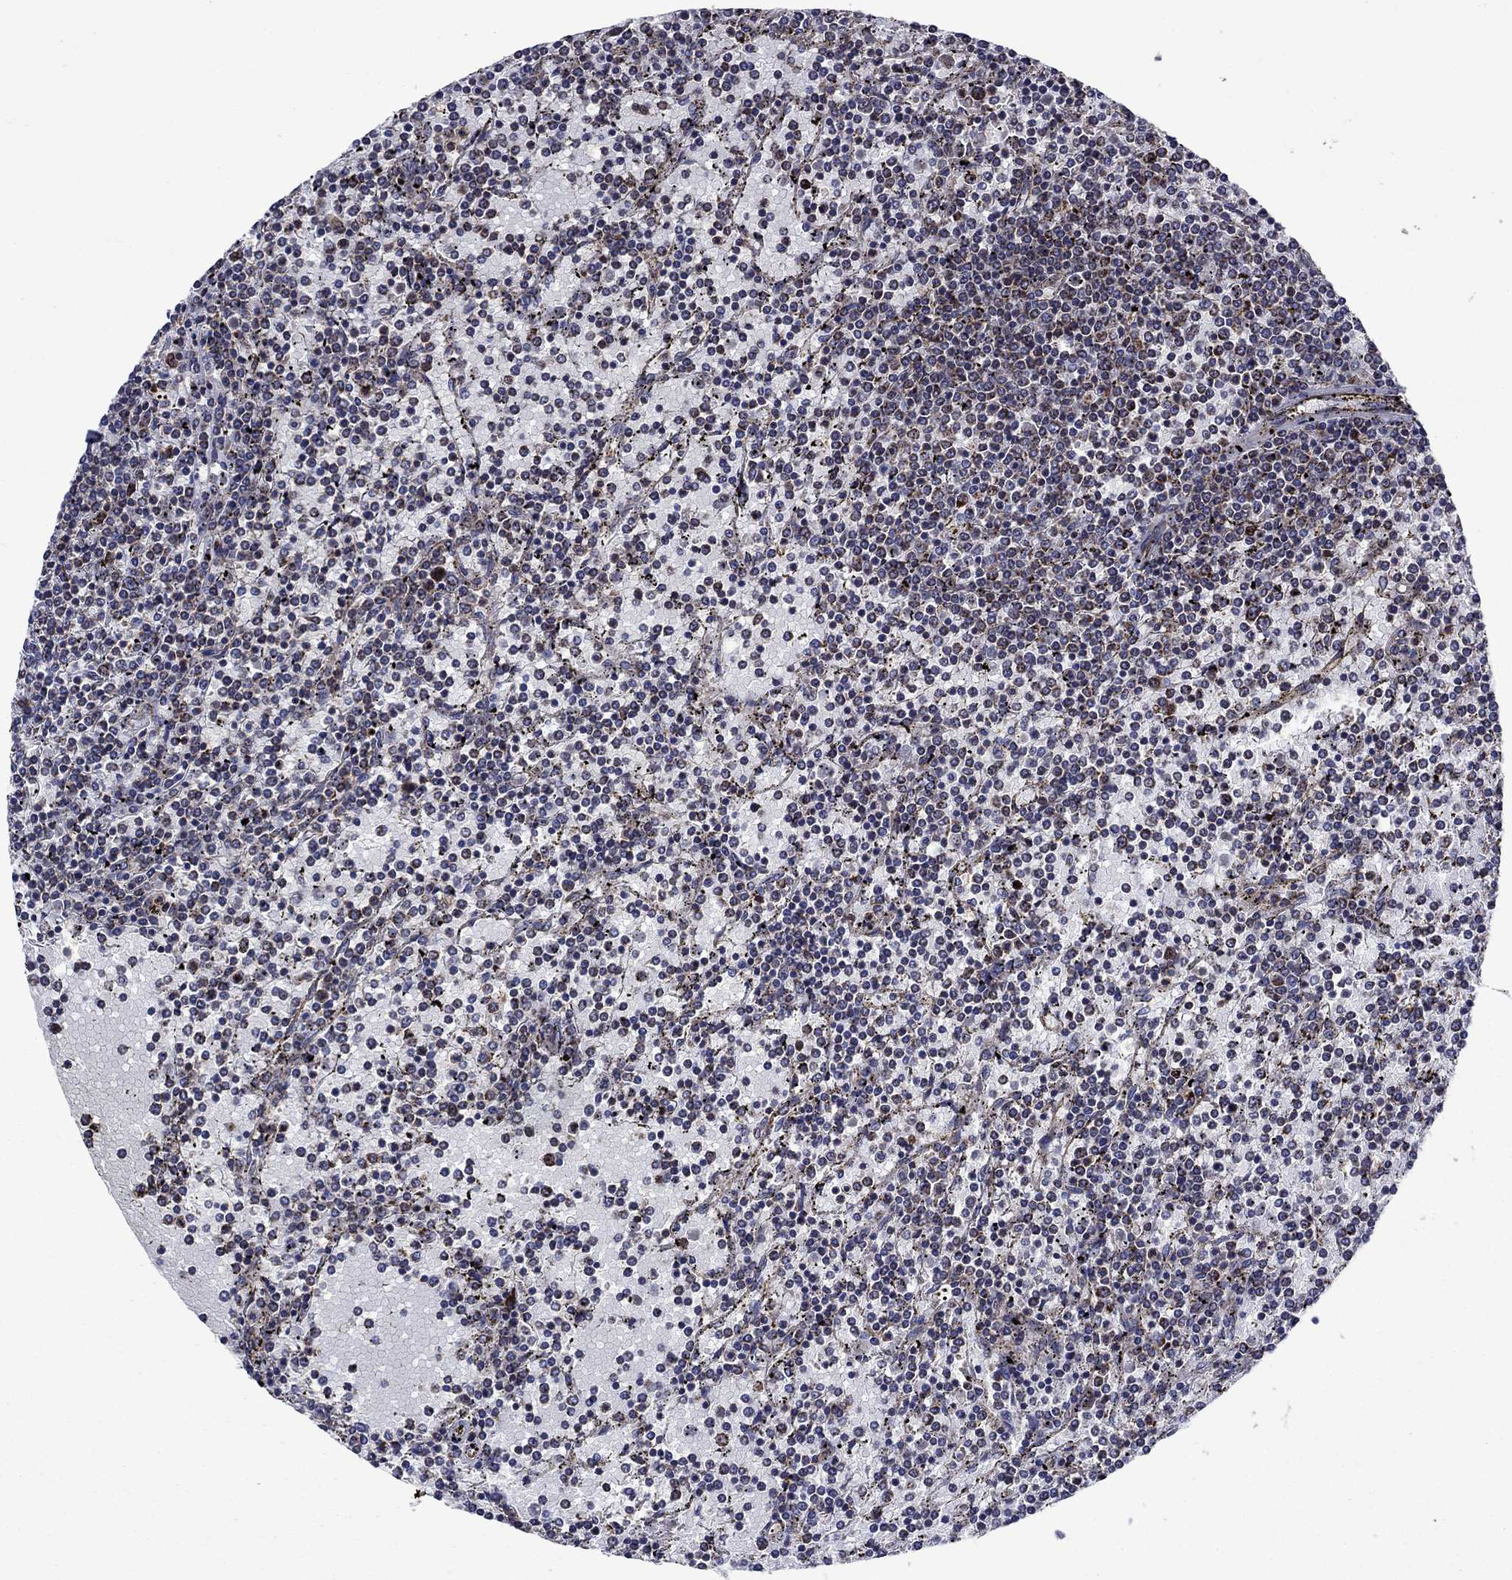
{"staining": {"intensity": "negative", "quantity": "none", "location": "none"}, "tissue": "lymphoma", "cell_type": "Tumor cells", "image_type": "cancer", "snomed": [{"axis": "morphology", "description": "Malignant lymphoma, non-Hodgkin's type, Low grade"}, {"axis": "topography", "description": "Spleen"}], "caption": "There is no significant positivity in tumor cells of lymphoma.", "gene": "KIF22", "patient": {"sex": "female", "age": 77}}